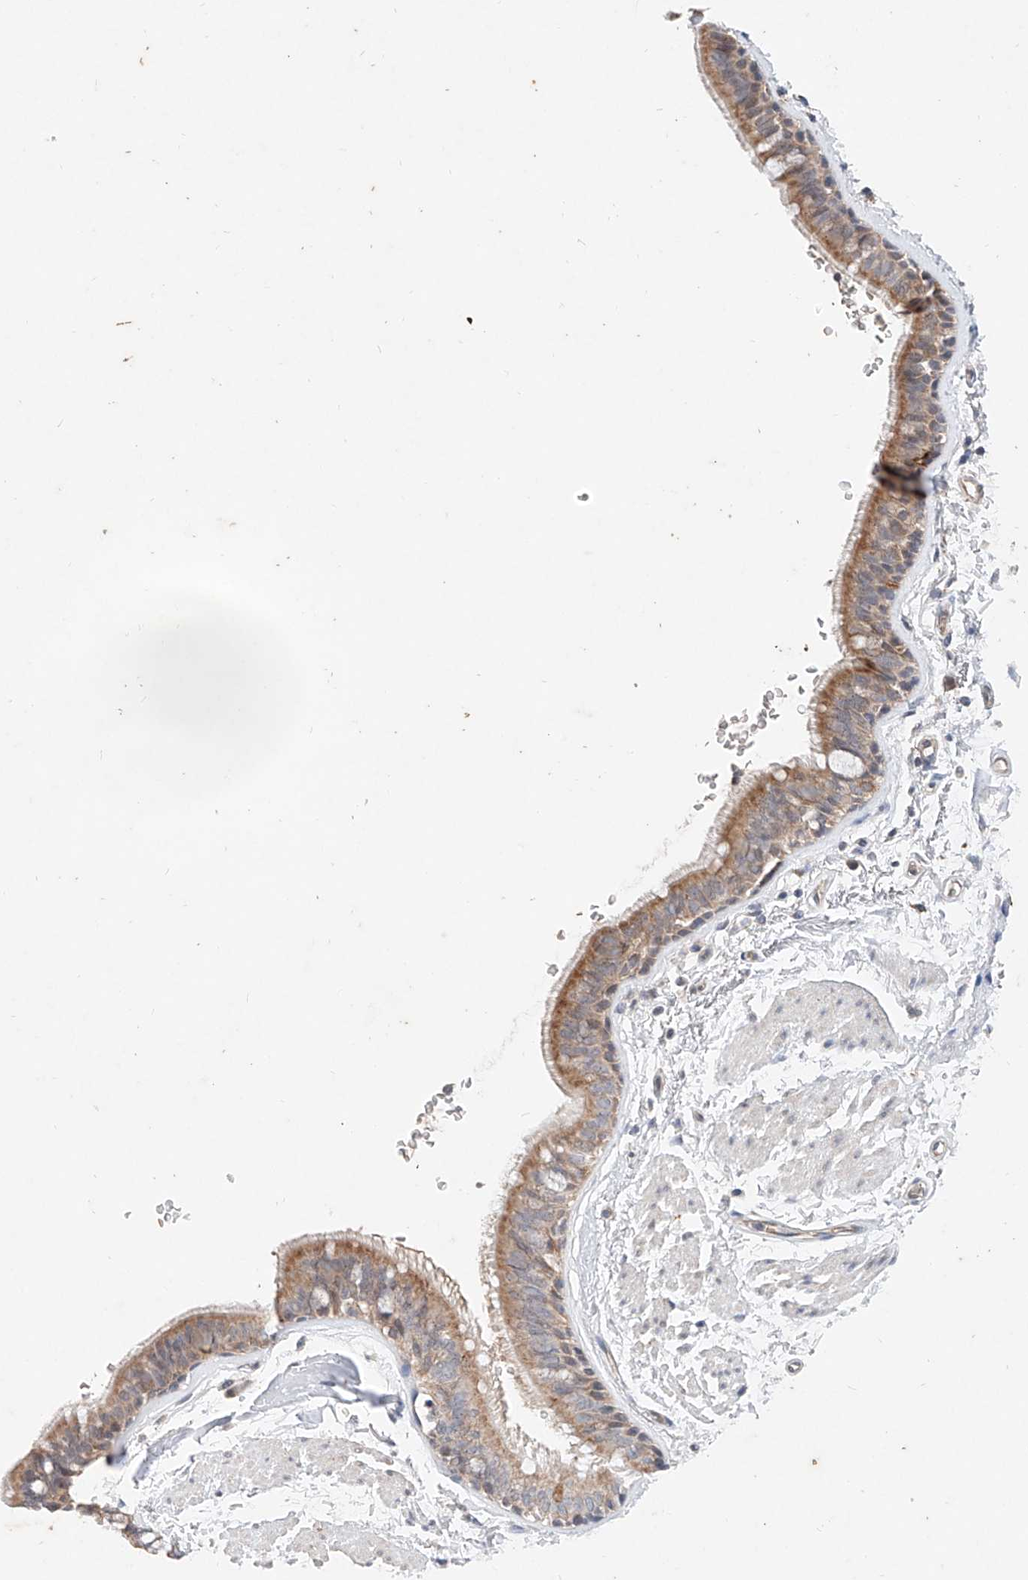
{"staining": {"intensity": "moderate", "quantity": ">75%", "location": "cytoplasmic/membranous"}, "tissue": "bronchus", "cell_type": "Respiratory epithelial cells", "image_type": "normal", "snomed": [{"axis": "morphology", "description": "Normal tissue, NOS"}, {"axis": "topography", "description": "Lymph node"}, {"axis": "topography", "description": "Bronchus"}], "caption": "Immunohistochemistry (IHC) image of unremarkable bronchus: bronchus stained using IHC reveals medium levels of moderate protein expression localized specifically in the cytoplasmic/membranous of respiratory epithelial cells, appearing as a cytoplasmic/membranous brown color.", "gene": "FASTK", "patient": {"sex": "female", "age": 70}}